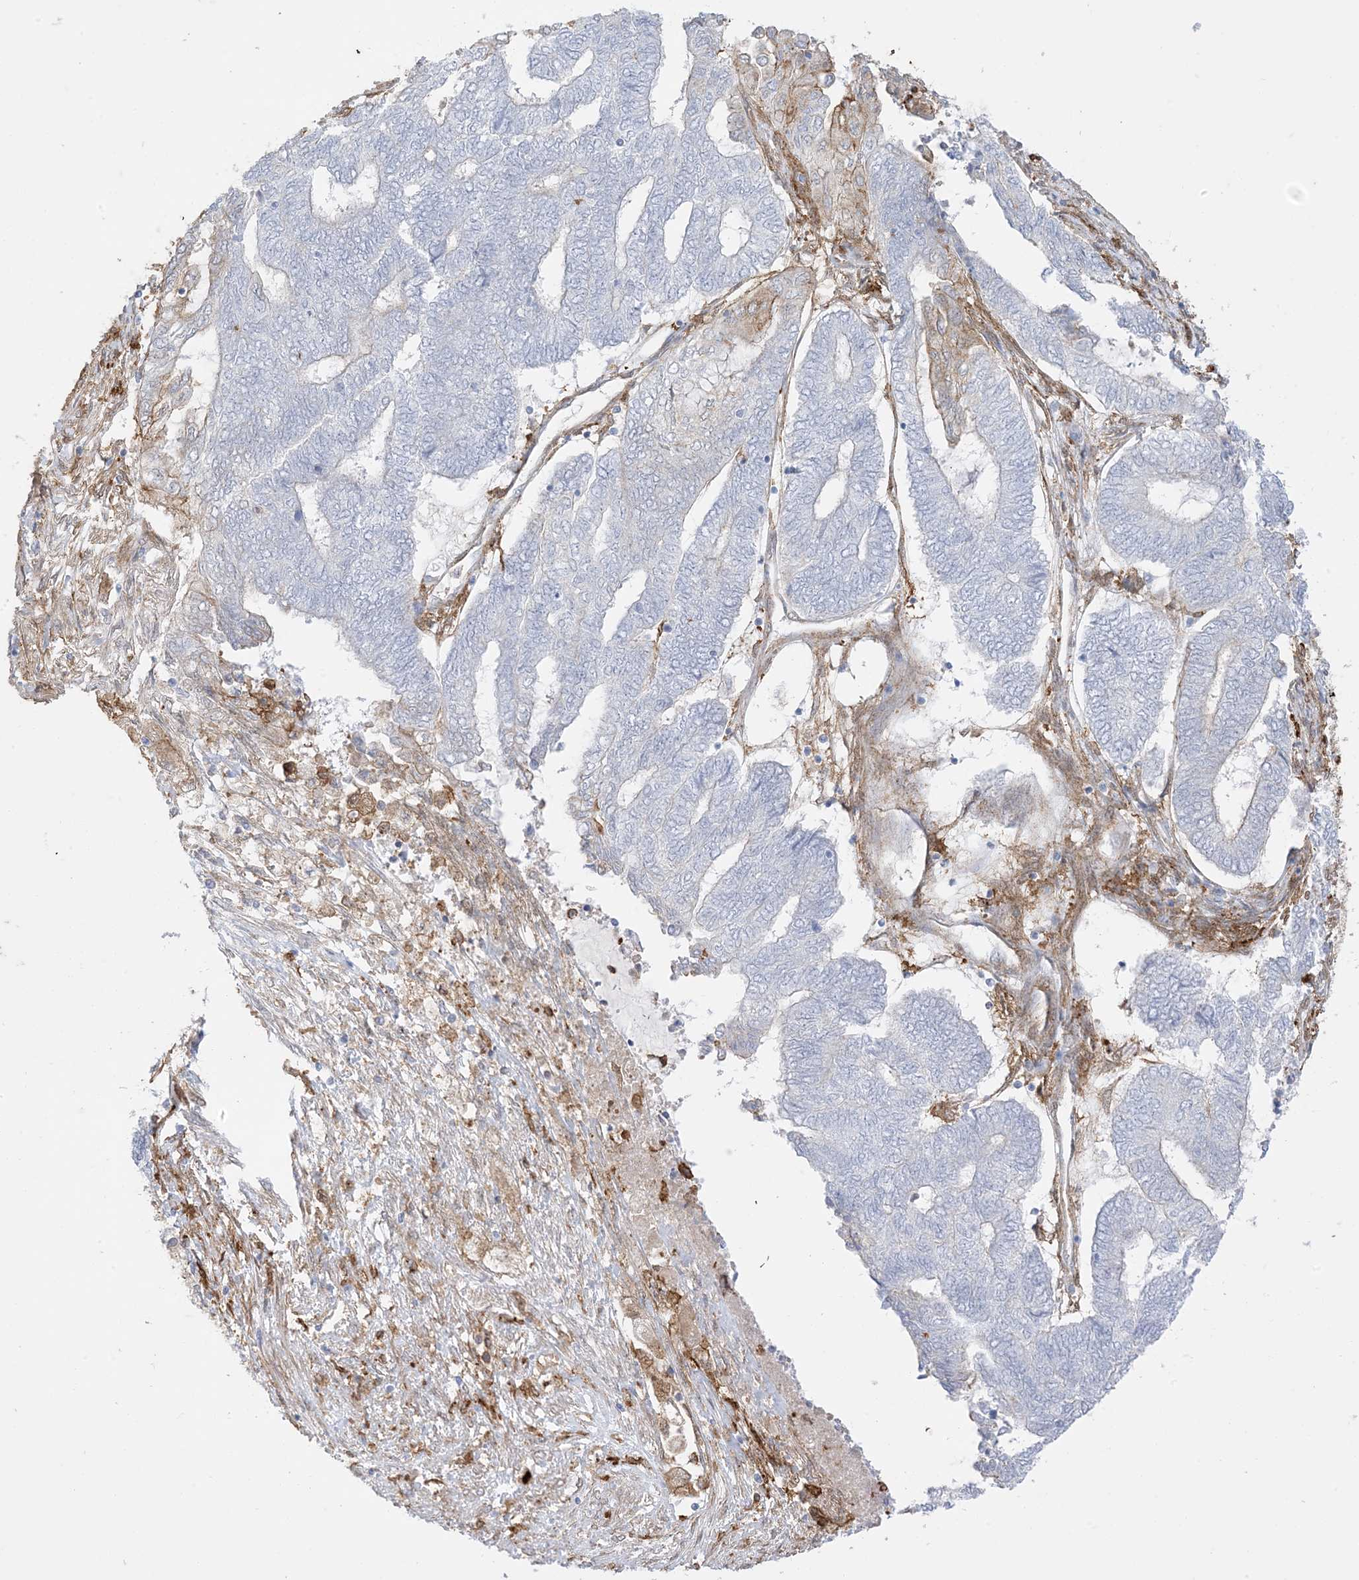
{"staining": {"intensity": "negative", "quantity": "none", "location": "none"}, "tissue": "endometrial cancer", "cell_type": "Tumor cells", "image_type": "cancer", "snomed": [{"axis": "morphology", "description": "Adenocarcinoma, NOS"}, {"axis": "topography", "description": "Uterus"}, {"axis": "topography", "description": "Endometrium"}], "caption": "This photomicrograph is of adenocarcinoma (endometrial) stained with immunohistochemistry (IHC) to label a protein in brown with the nuclei are counter-stained blue. There is no positivity in tumor cells.", "gene": "GSN", "patient": {"sex": "female", "age": 70}}